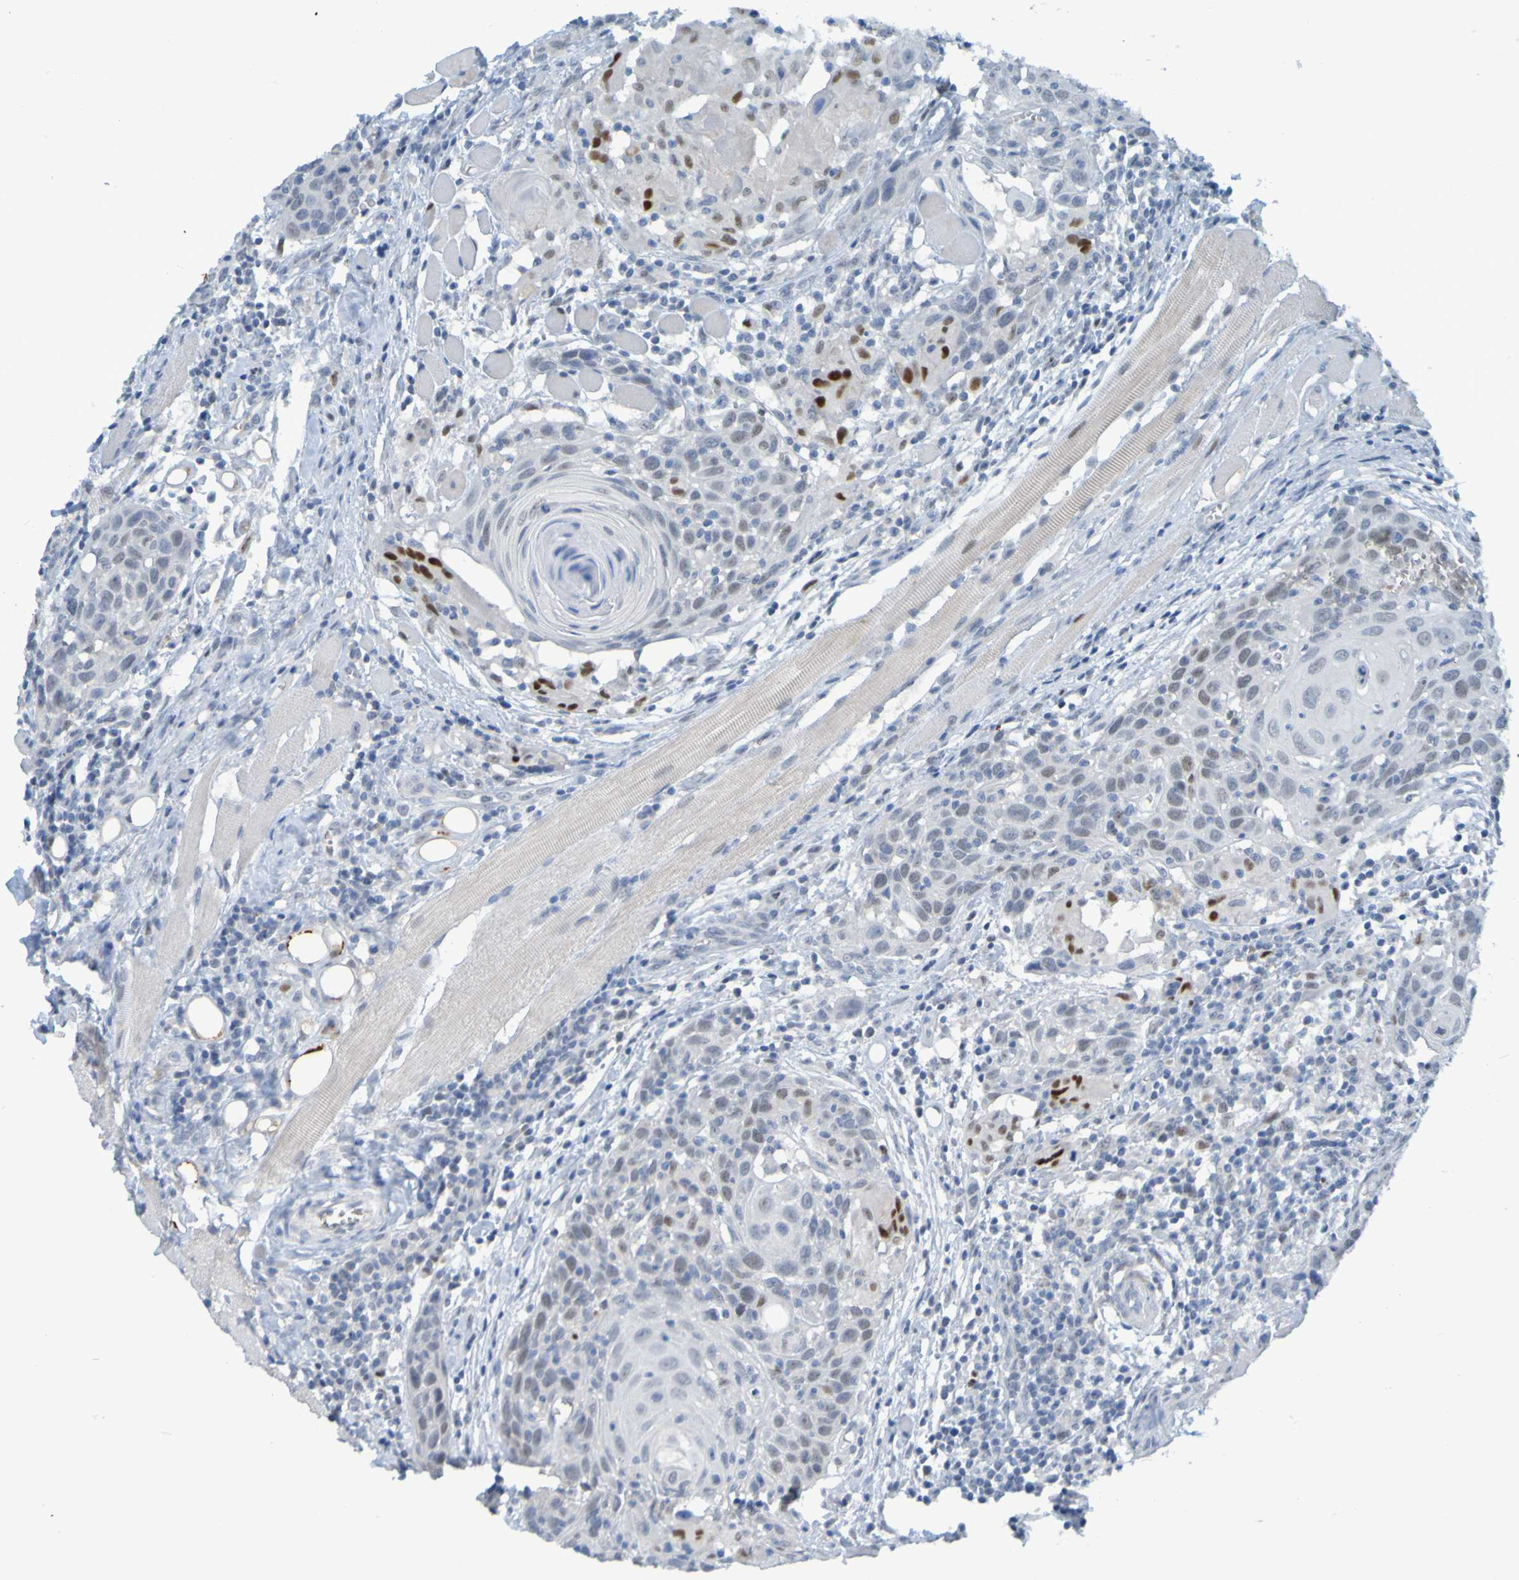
{"staining": {"intensity": "negative", "quantity": "none", "location": "none"}, "tissue": "head and neck cancer", "cell_type": "Tumor cells", "image_type": "cancer", "snomed": [{"axis": "morphology", "description": "Squamous cell carcinoma, NOS"}, {"axis": "topography", "description": "Oral tissue"}, {"axis": "topography", "description": "Head-Neck"}], "caption": "DAB (3,3'-diaminobenzidine) immunohistochemical staining of head and neck cancer (squamous cell carcinoma) reveals no significant staining in tumor cells.", "gene": "USP36", "patient": {"sex": "female", "age": 50}}